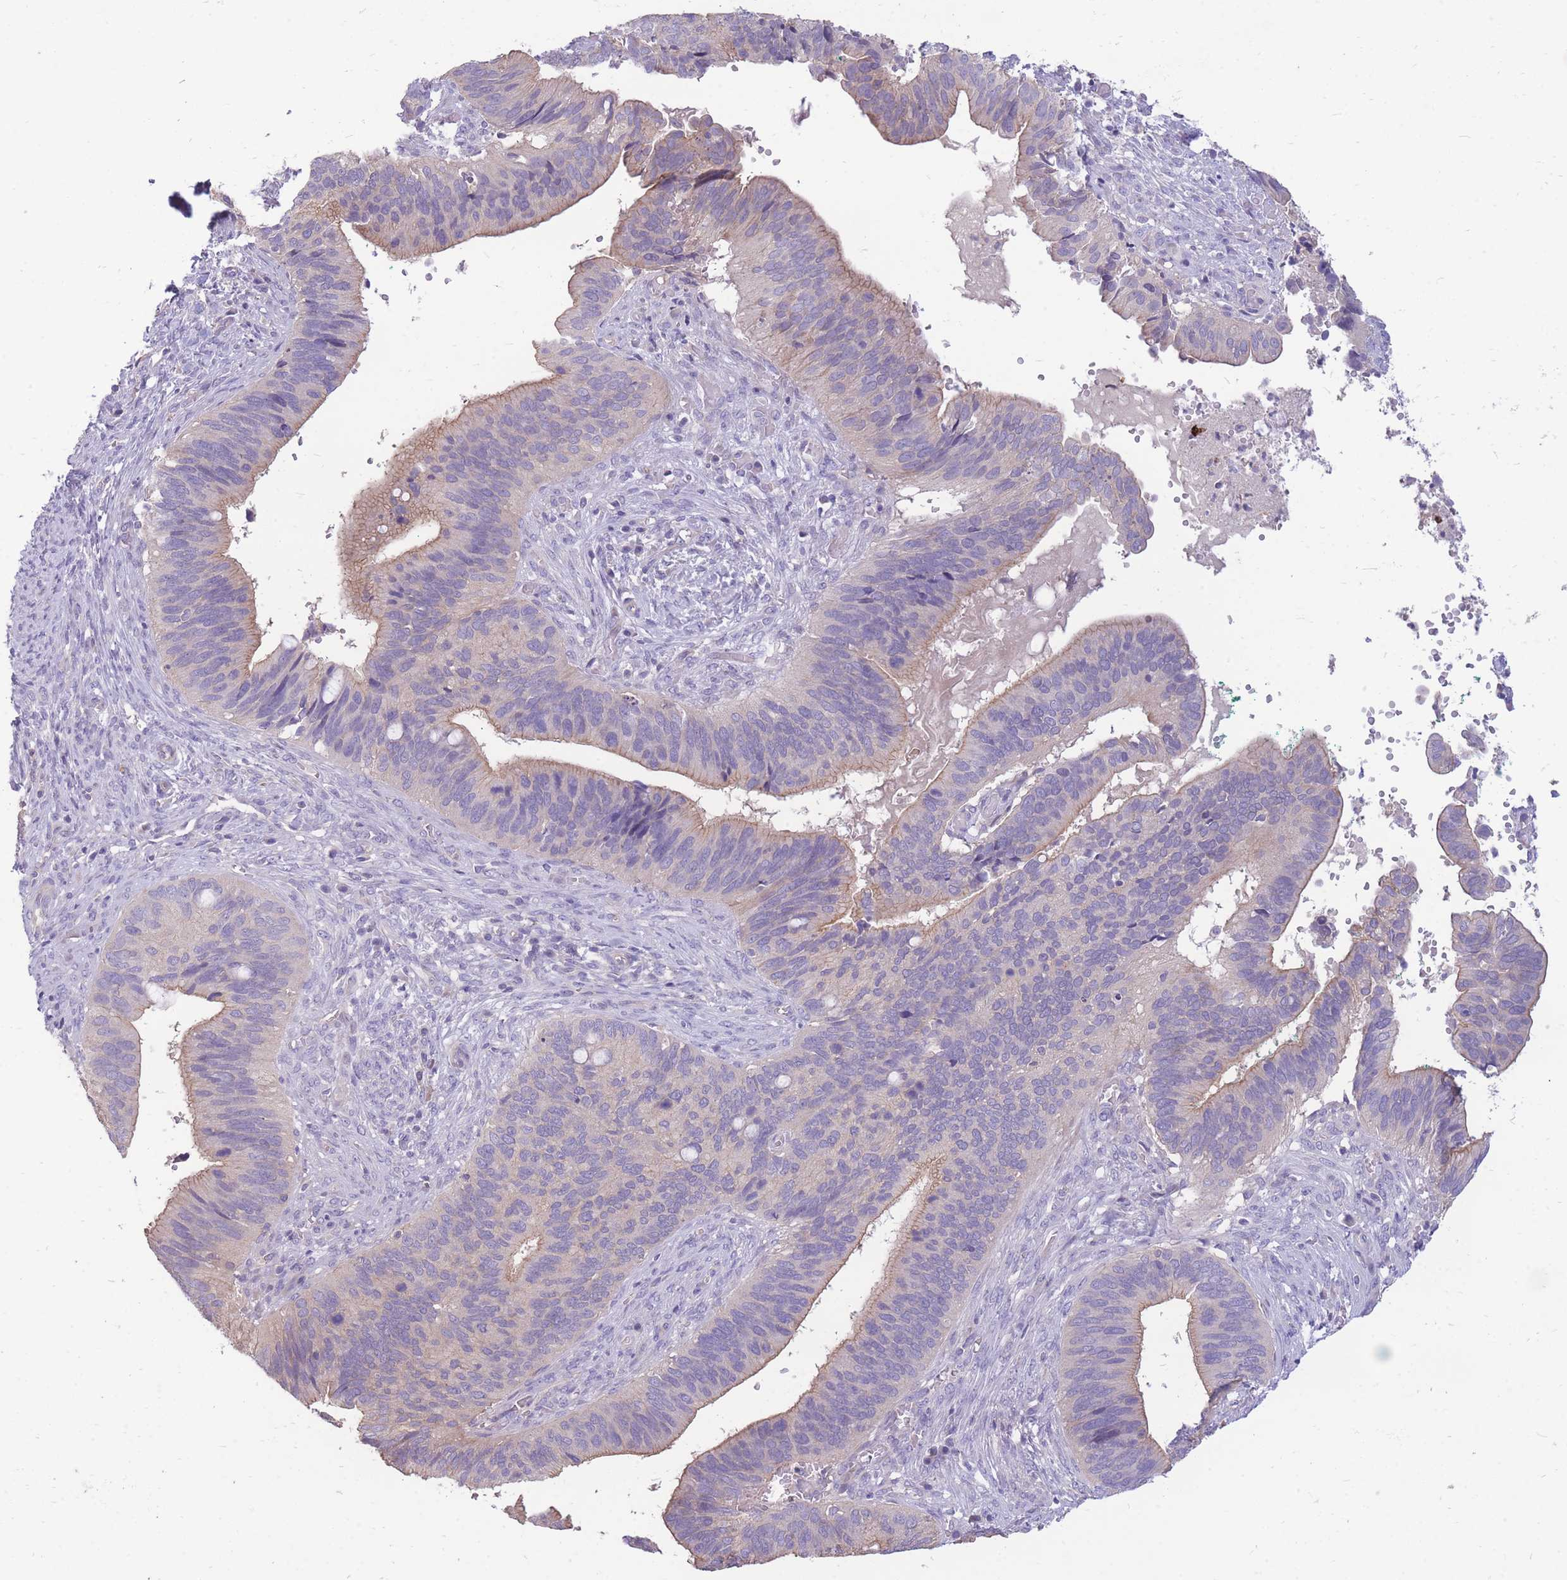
{"staining": {"intensity": "moderate", "quantity": "25%-75%", "location": "cytoplasmic/membranous"}, "tissue": "cervical cancer", "cell_type": "Tumor cells", "image_type": "cancer", "snomed": [{"axis": "morphology", "description": "Adenocarcinoma, NOS"}, {"axis": "topography", "description": "Cervix"}], "caption": "The photomicrograph displays staining of cervical adenocarcinoma, revealing moderate cytoplasmic/membranous protein expression (brown color) within tumor cells.", "gene": "OR5T1", "patient": {"sex": "female", "age": 42}}